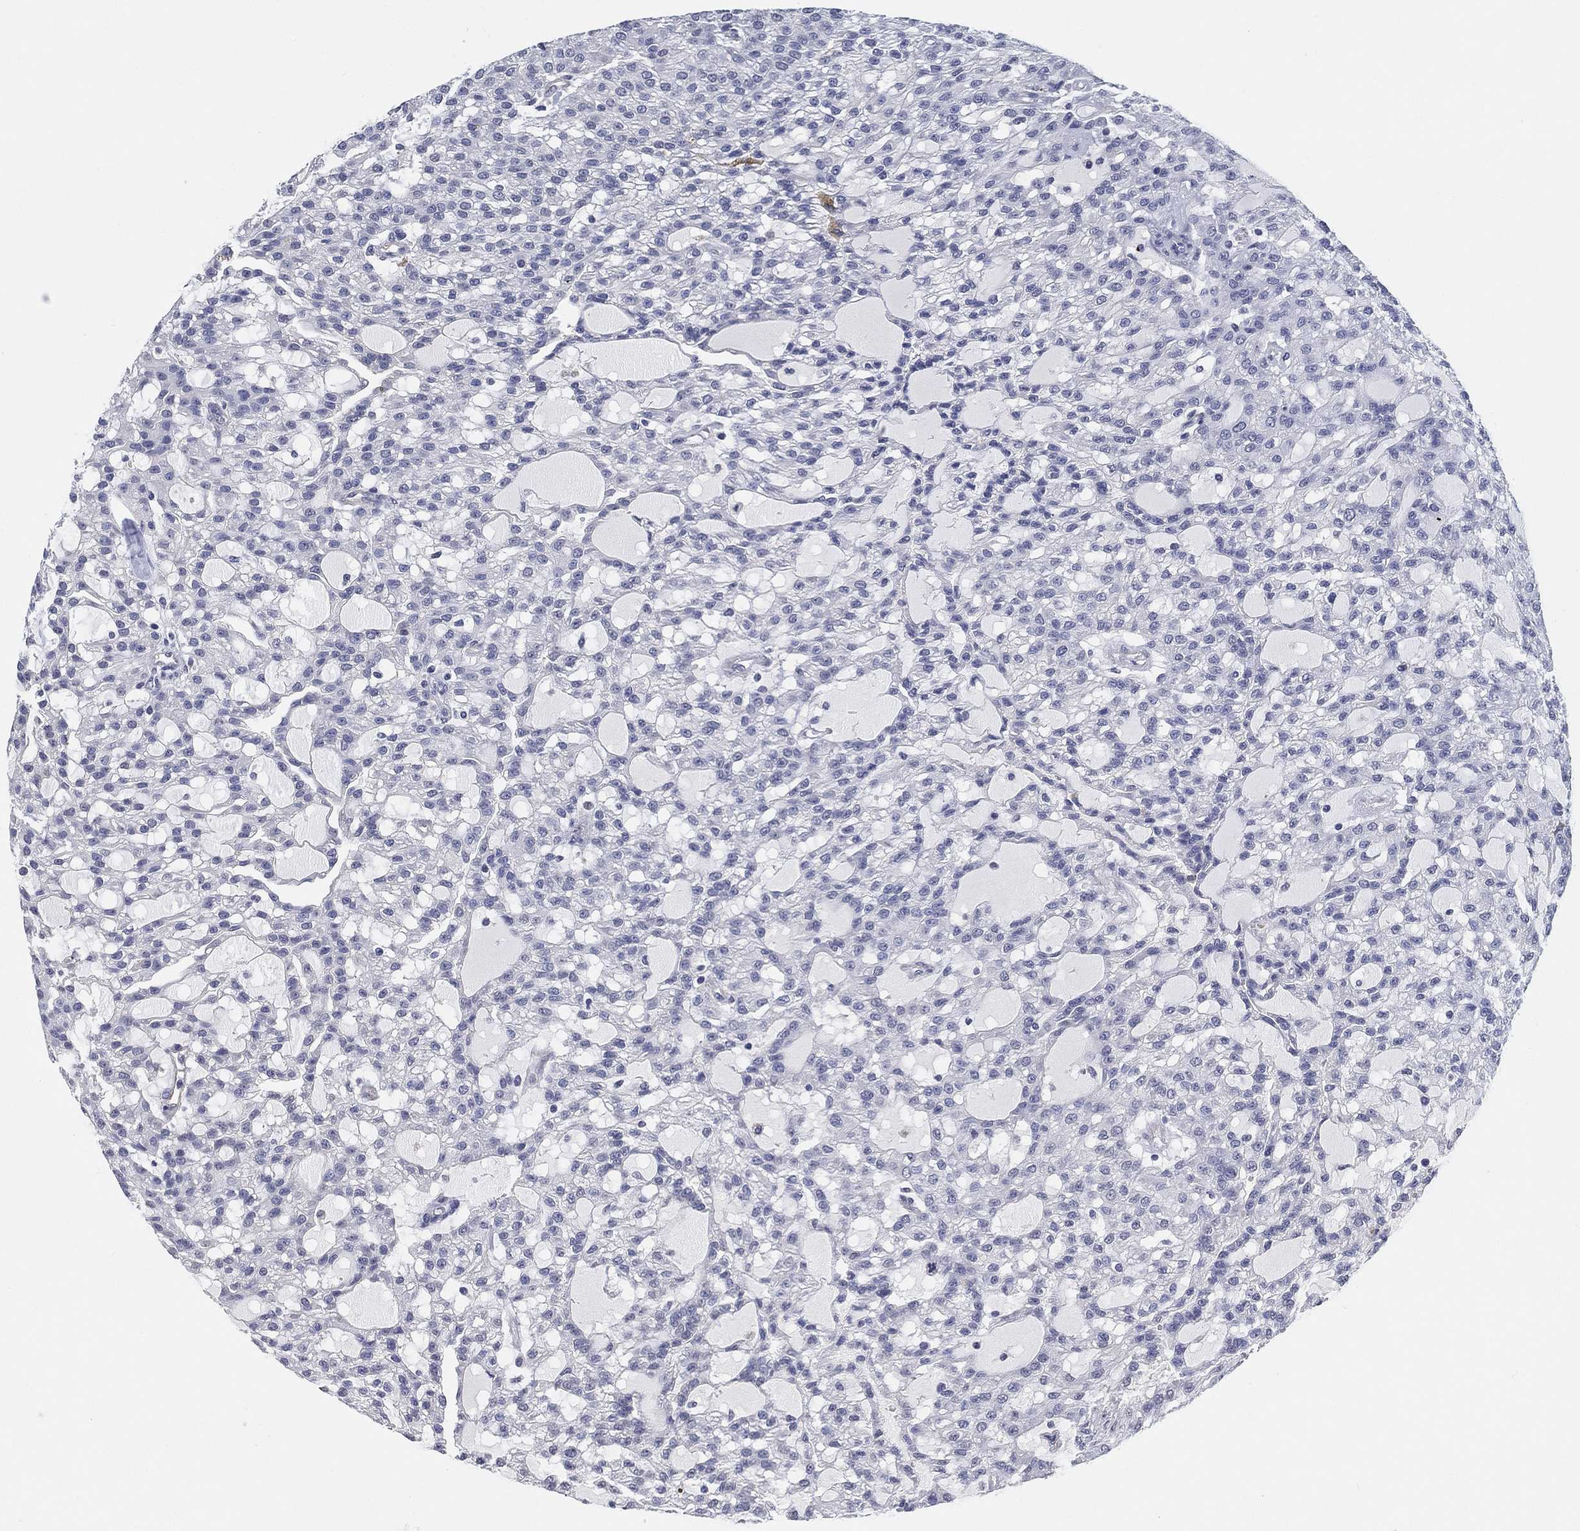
{"staining": {"intensity": "negative", "quantity": "none", "location": "none"}, "tissue": "renal cancer", "cell_type": "Tumor cells", "image_type": "cancer", "snomed": [{"axis": "morphology", "description": "Adenocarcinoma, NOS"}, {"axis": "topography", "description": "Kidney"}], "caption": "Photomicrograph shows no significant protein expression in tumor cells of renal cancer (adenocarcinoma).", "gene": "OTUB2", "patient": {"sex": "male", "age": 63}}